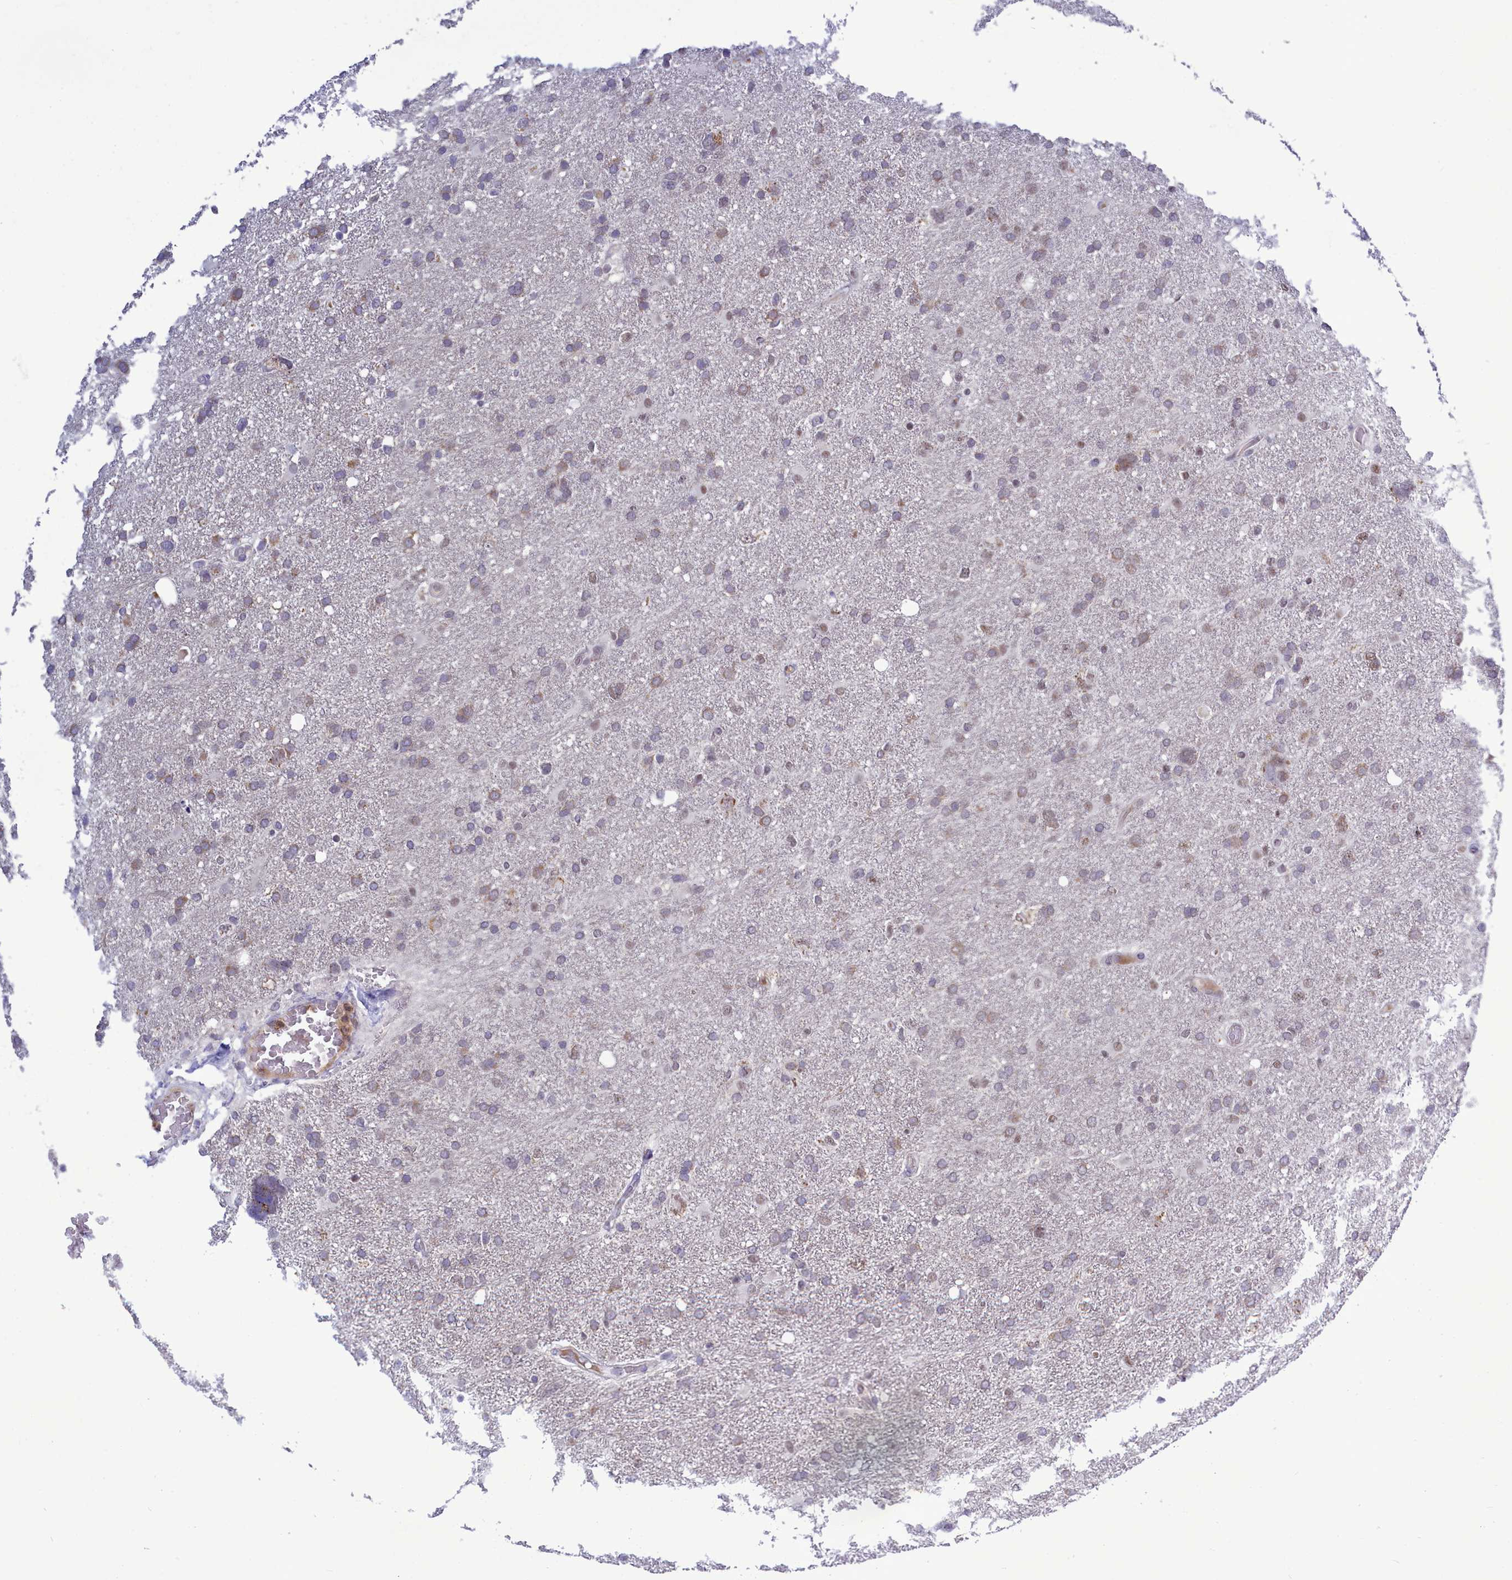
{"staining": {"intensity": "moderate", "quantity": "<25%", "location": "cytoplasmic/membranous,nuclear"}, "tissue": "glioma", "cell_type": "Tumor cells", "image_type": "cancer", "snomed": [{"axis": "morphology", "description": "Glioma, malignant, High grade"}, {"axis": "topography", "description": "Brain"}], "caption": "Glioma stained with DAB IHC demonstrates low levels of moderate cytoplasmic/membranous and nuclear positivity in about <25% of tumor cells.", "gene": "POM121L2", "patient": {"sex": "male", "age": 61}}